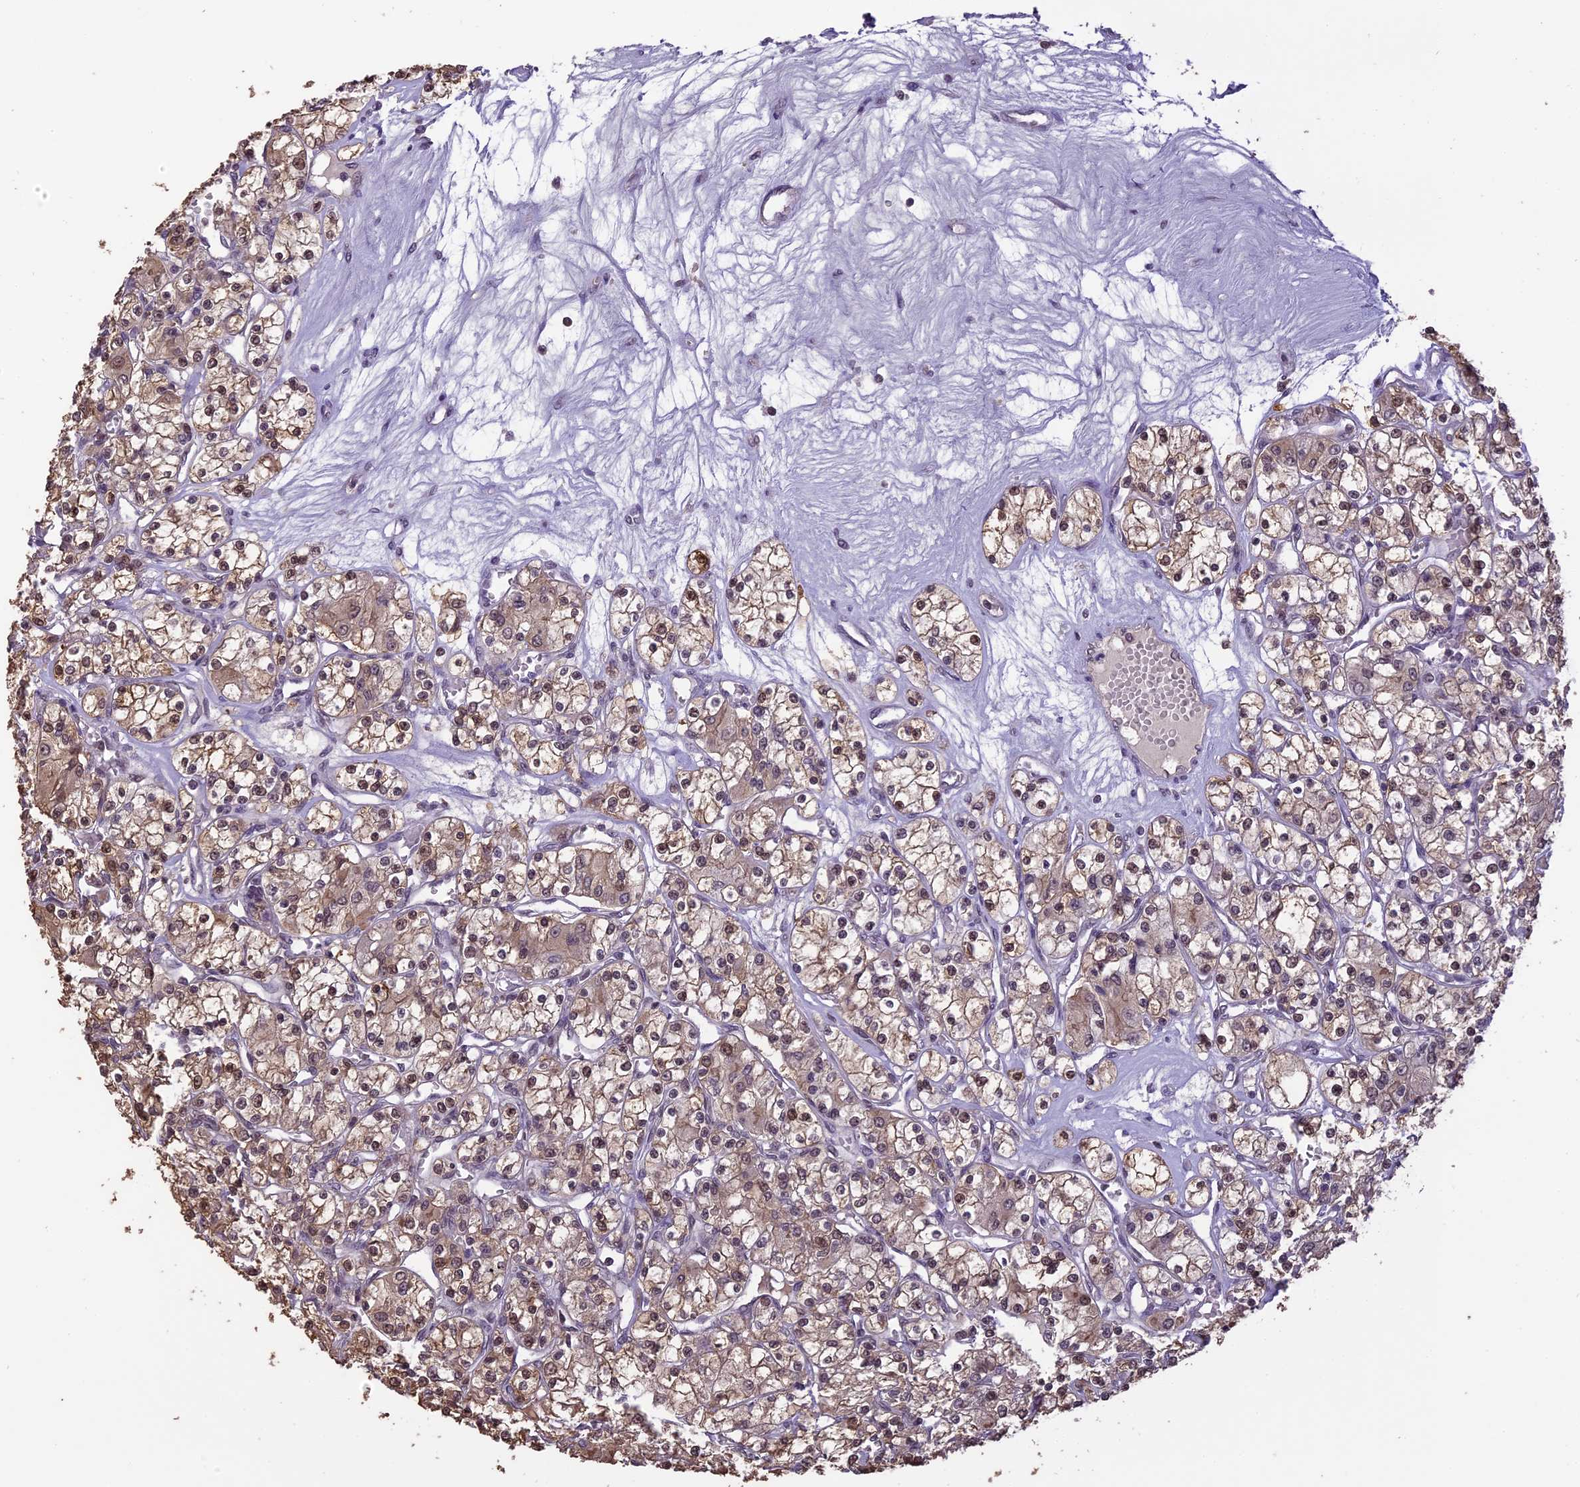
{"staining": {"intensity": "moderate", "quantity": "25%-75%", "location": "cytoplasmic/membranous,nuclear"}, "tissue": "renal cancer", "cell_type": "Tumor cells", "image_type": "cancer", "snomed": [{"axis": "morphology", "description": "Adenocarcinoma, NOS"}, {"axis": "topography", "description": "Kidney"}], "caption": "Immunohistochemistry (IHC) (DAB) staining of adenocarcinoma (renal) demonstrates moderate cytoplasmic/membranous and nuclear protein positivity in approximately 25%-75% of tumor cells. (IHC, brightfield microscopy, high magnification).", "gene": "TIGD7", "patient": {"sex": "female", "age": 59}}